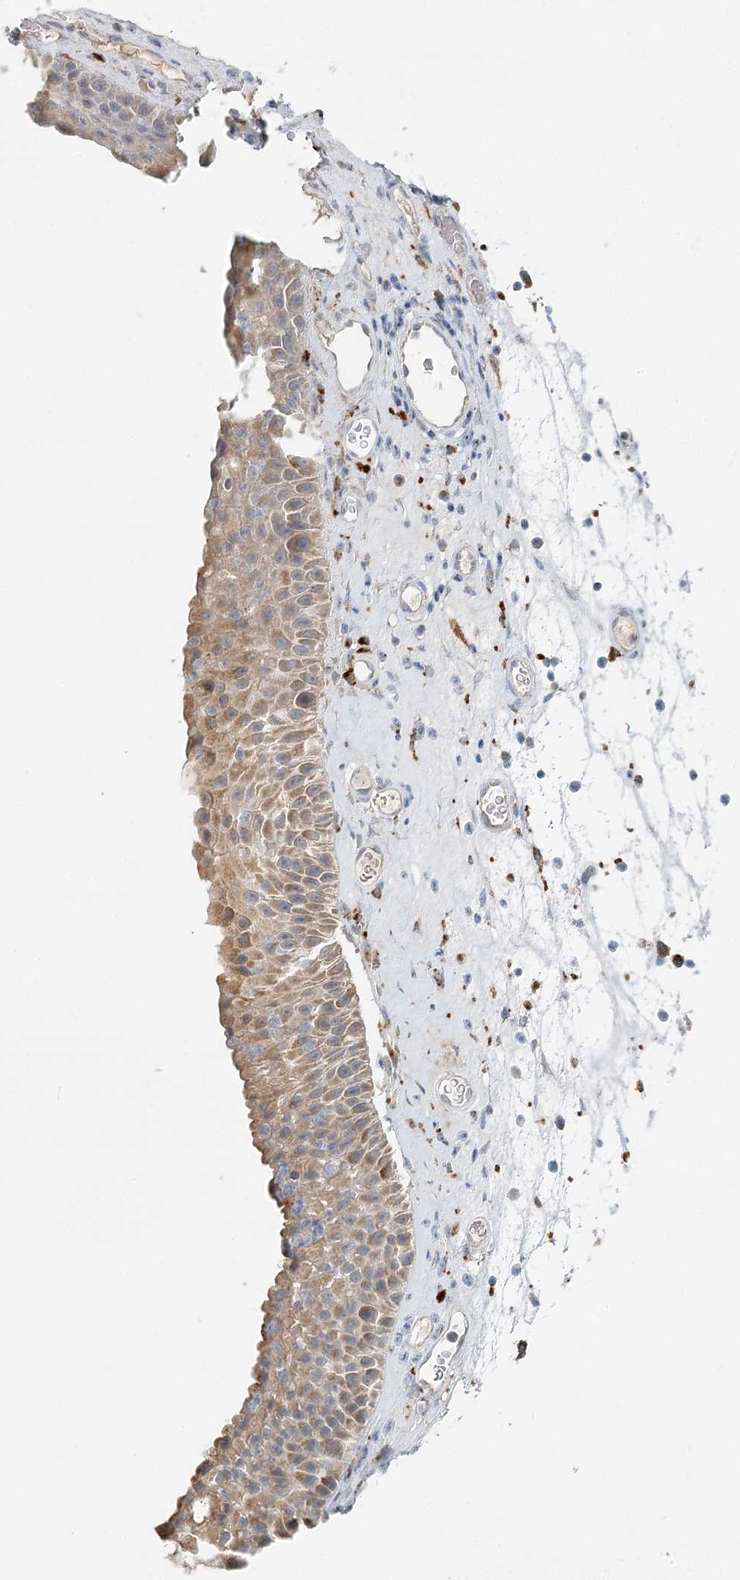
{"staining": {"intensity": "weak", "quantity": ">75%", "location": "cytoplasmic/membranous"}, "tissue": "nasopharynx", "cell_type": "Respiratory epithelial cells", "image_type": "normal", "snomed": [{"axis": "morphology", "description": "Normal tissue, NOS"}, {"axis": "topography", "description": "Nasopharynx"}], "caption": "Normal nasopharynx exhibits weak cytoplasmic/membranous expression in approximately >75% of respiratory epithelial cells, visualized by immunohistochemistry.", "gene": "VSIG1", "patient": {"sex": "male", "age": 64}}